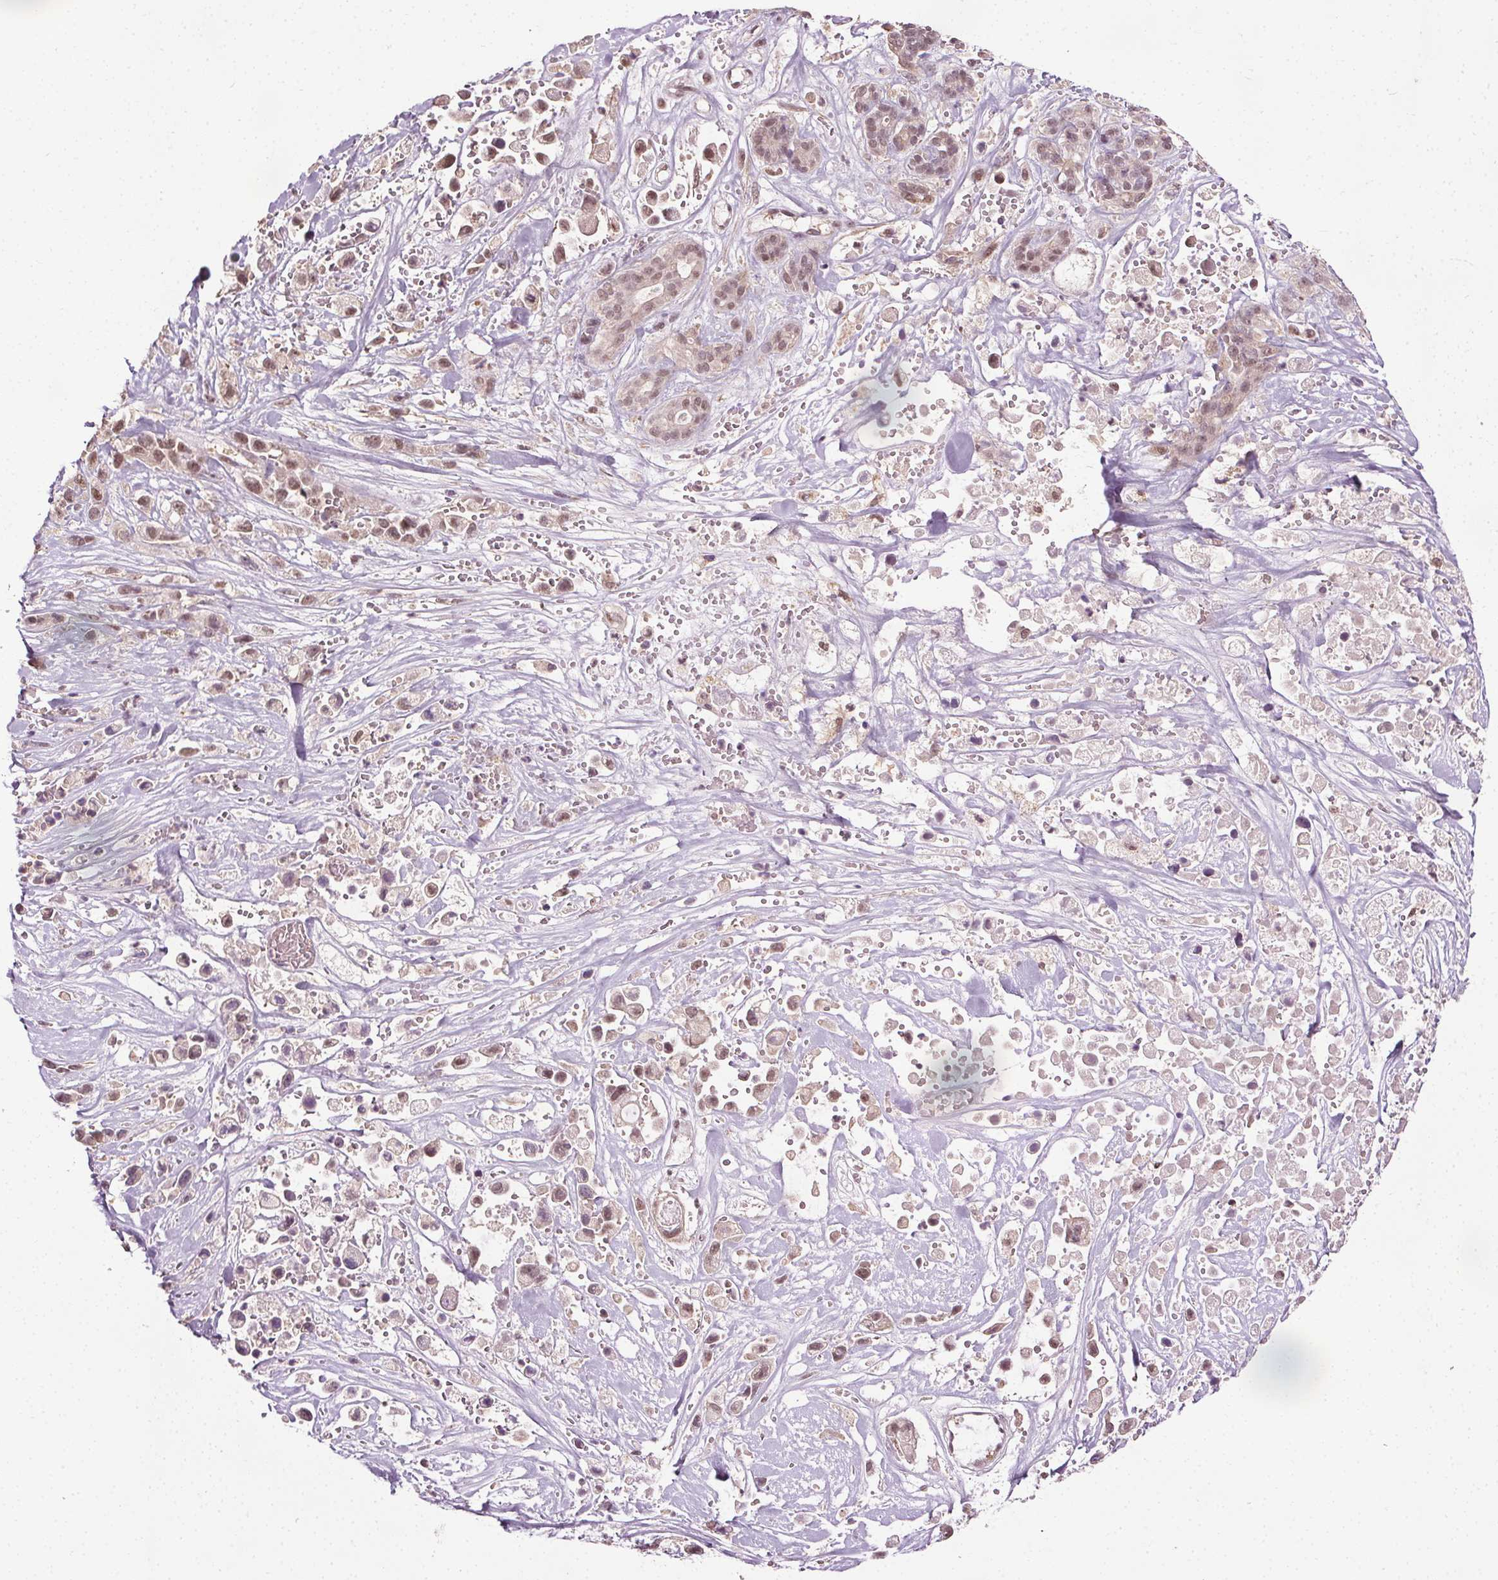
{"staining": {"intensity": "moderate", "quantity": ">75%", "location": "nuclear"}, "tissue": "pancreatic cancer", "cell_type": "Tumor cells", "image_type": "cancer", "snomed": [{"axis": "morphology", "description": "Adenocarcinoma, NOS"}, {"axis": "topography", "description": "Pancreas"}], "caption": "Protein expression by immunohistochemistry (IHC) reveals moderate nuclear staining in about >75% of tumor cells in pancreatic cancer (adenocarcinoma).", "gene": "MED6", "patient": {"sex": "male", "age": 44}}